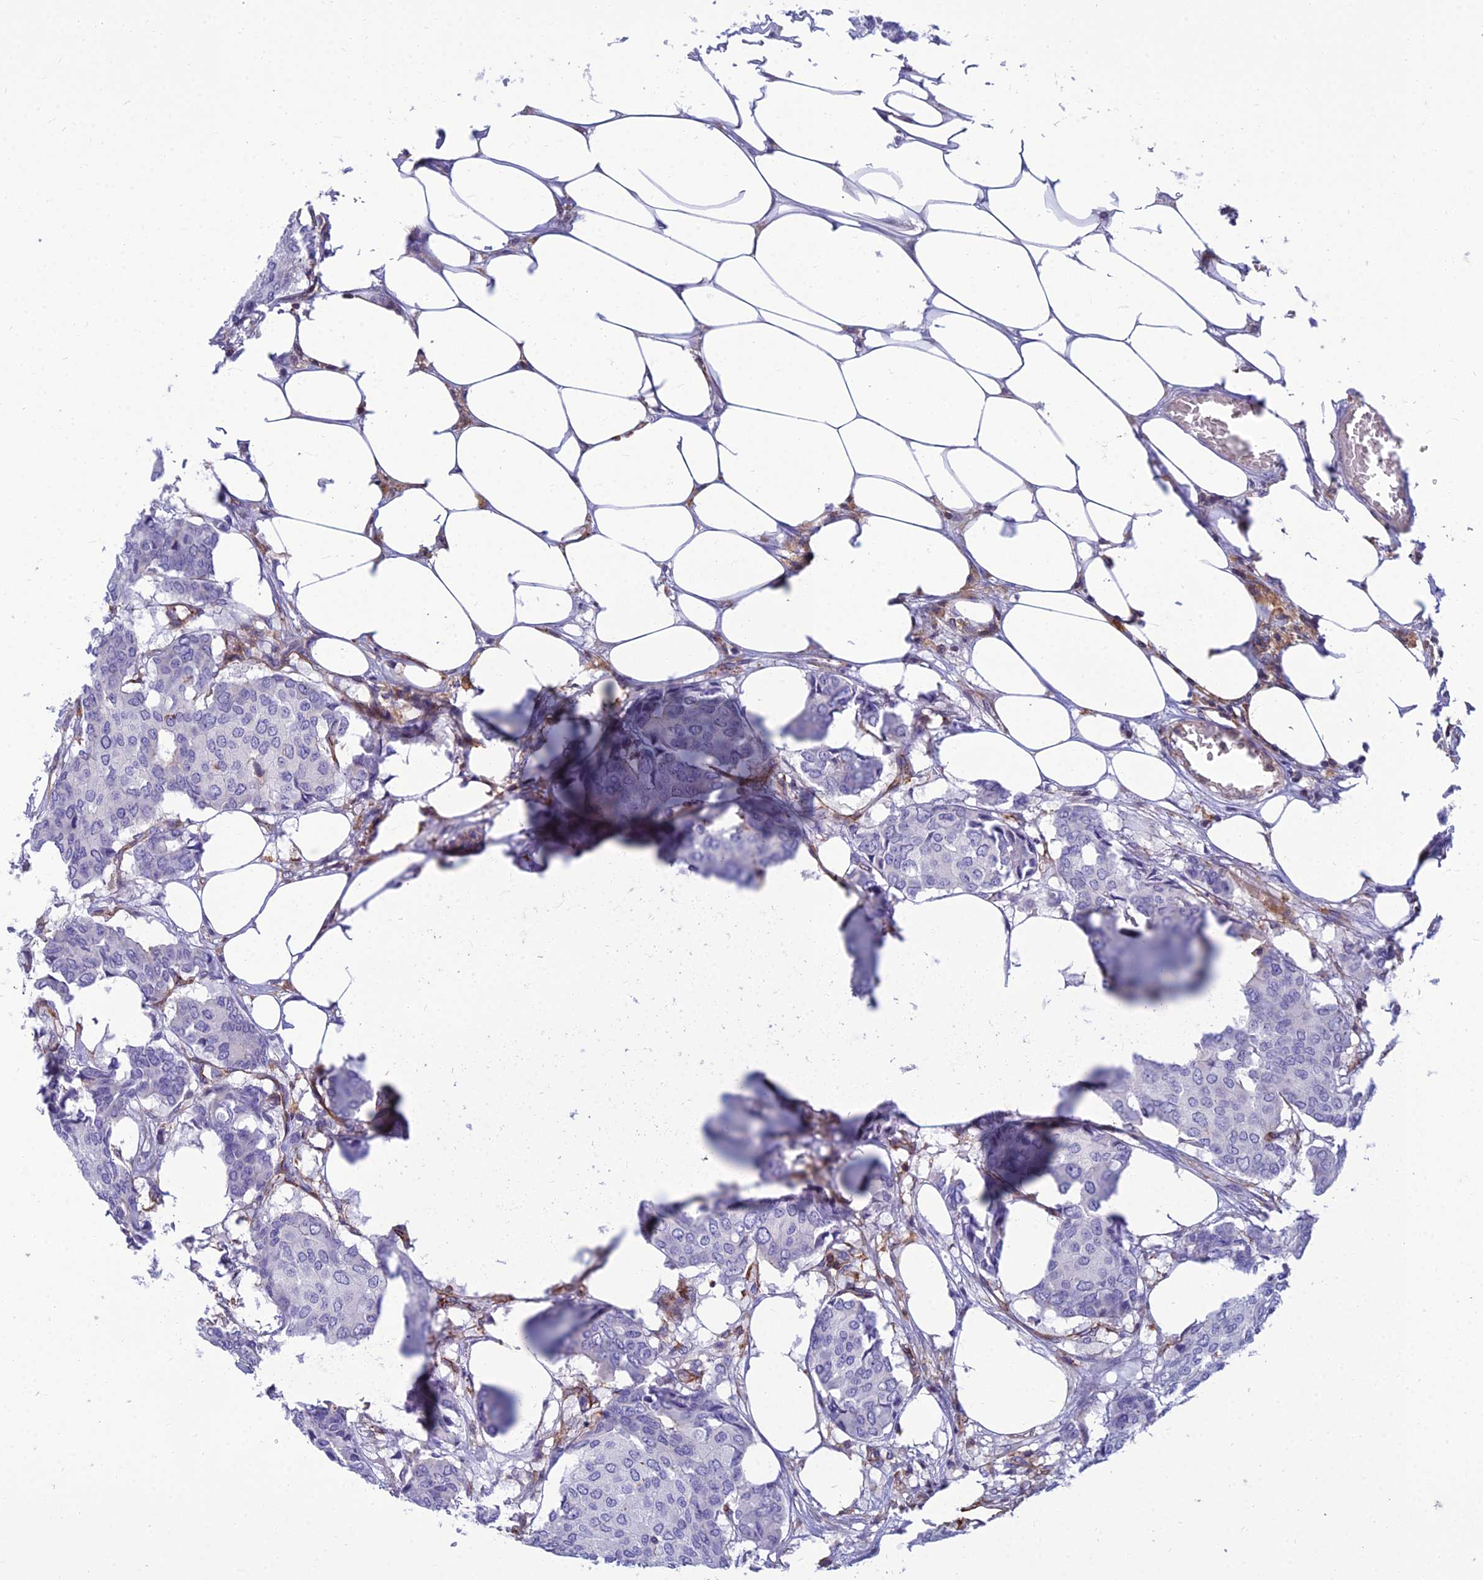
{"staining": {"intensity": "negative", "quantity": "none", "location": "none"}, "tissue": "breast cancer", "cell_type": "Tumor cells", "image_type": "cancer", "snomed": [{"axis": "morphology", "description": "Duct carcinoma"}, {"axis": "topography", "description": "Breast"}], "caption": "Tumor cells show no significant protein positivity in breast infiltrating ductal carcinoma.", "gene": "PPP1R18", "patient": {"sex": "female", "age": 75}}